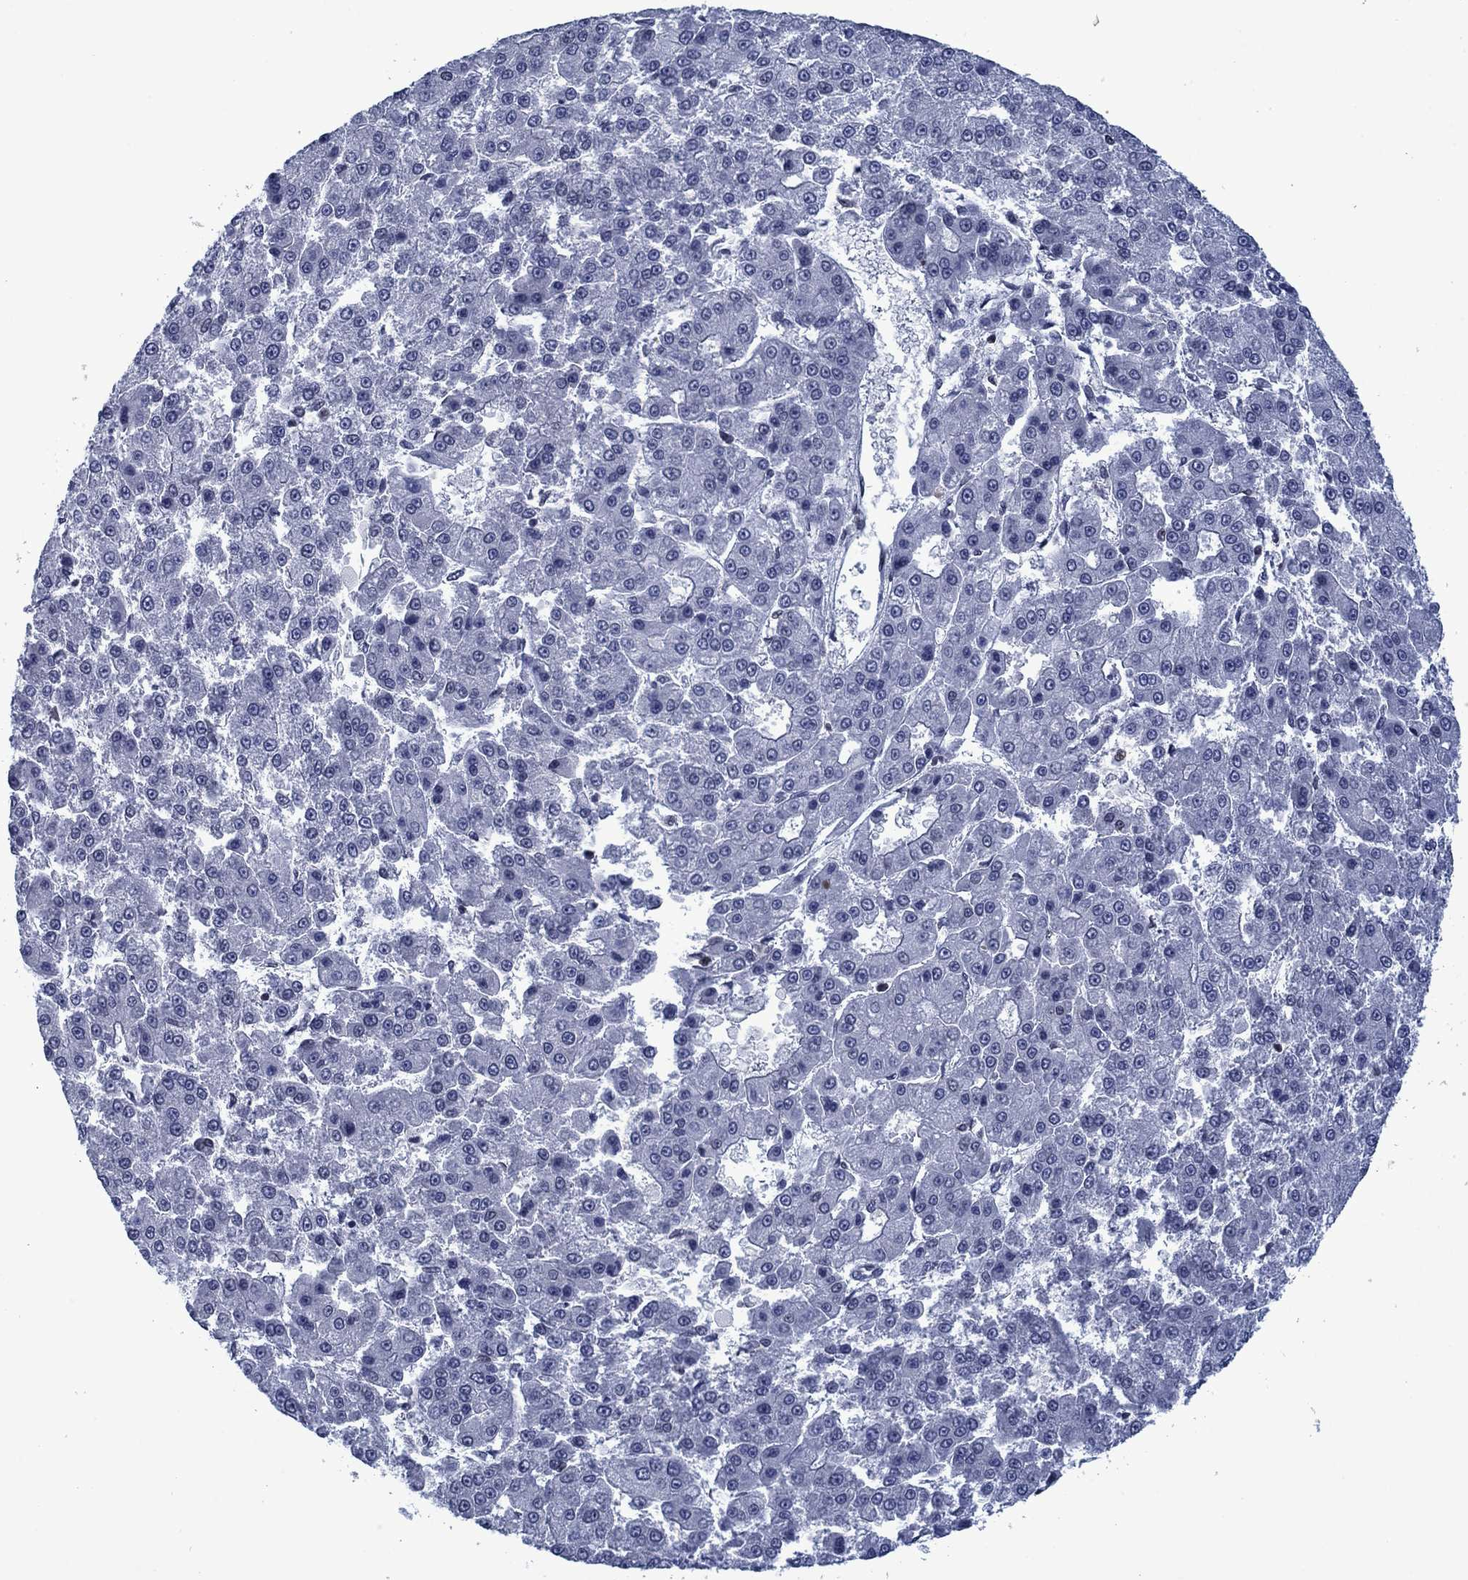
{"staining": {"intensity": "negative", "quantity": "none", "location": "none"}, "tissue": "liver cancer", "cell_type": "Tumor cells", "image_type": "cancer", "snomed": [{"axis": "morphology", "description": "Carcinoma, Hepatocellular, NOS"}, {"axis": "topography", "description": "Liver"}], "caption": "High magnification brightfield microscopy of liver cancer stained with DAB (brown) and counterstained with hematoxylin (blue): tumor cells show no significant positivity.", "gene": "SLA", "patient": {"sex": "male", "age": 70}}